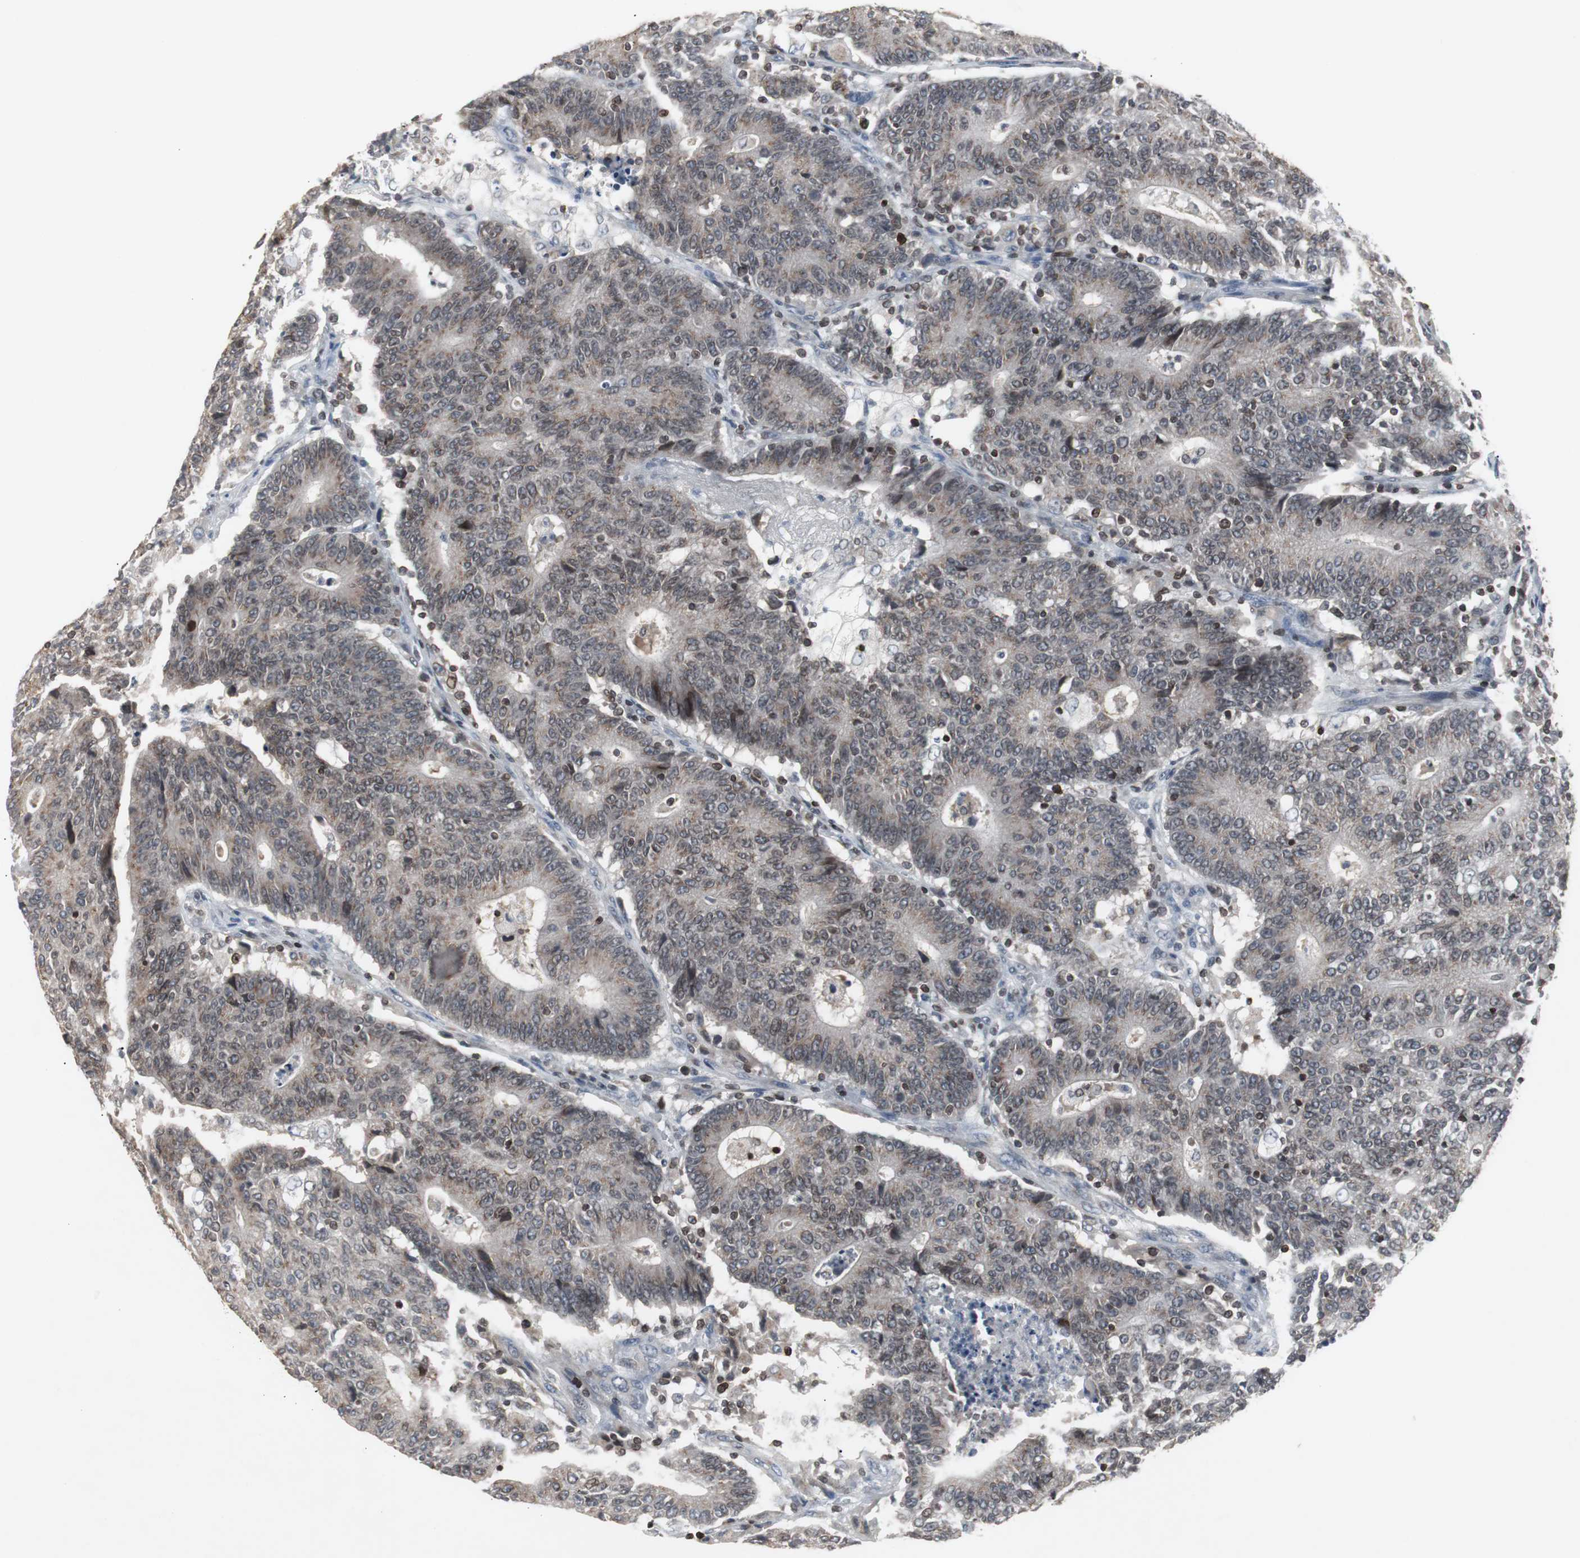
{"staining": {"intensity": "moderate", "quantity": "<25%", "location": "cytoplasmic/membranous"}, "tissue": "colorectal cancer", "cell_type": "Tumor cells", "image_type": "cancer", "snomed": [{"axis": "morphology", "description": "Normal tissue, NOS"}, {"axis": "morphology", "description": "Adenocarcinoma, NOS"}, {"axis": "topography", "description": "Colon"}], "caption": "A micrograph of human colorectal cancer stained for a protein shows moderate cytoplasmic/membranous brown staining in tumor cells. (brown staining indicates protein expression, while blue staining denotes nuclei).", "gene": "ZNF396", "patient": {"sex": "female", "age": 75}}